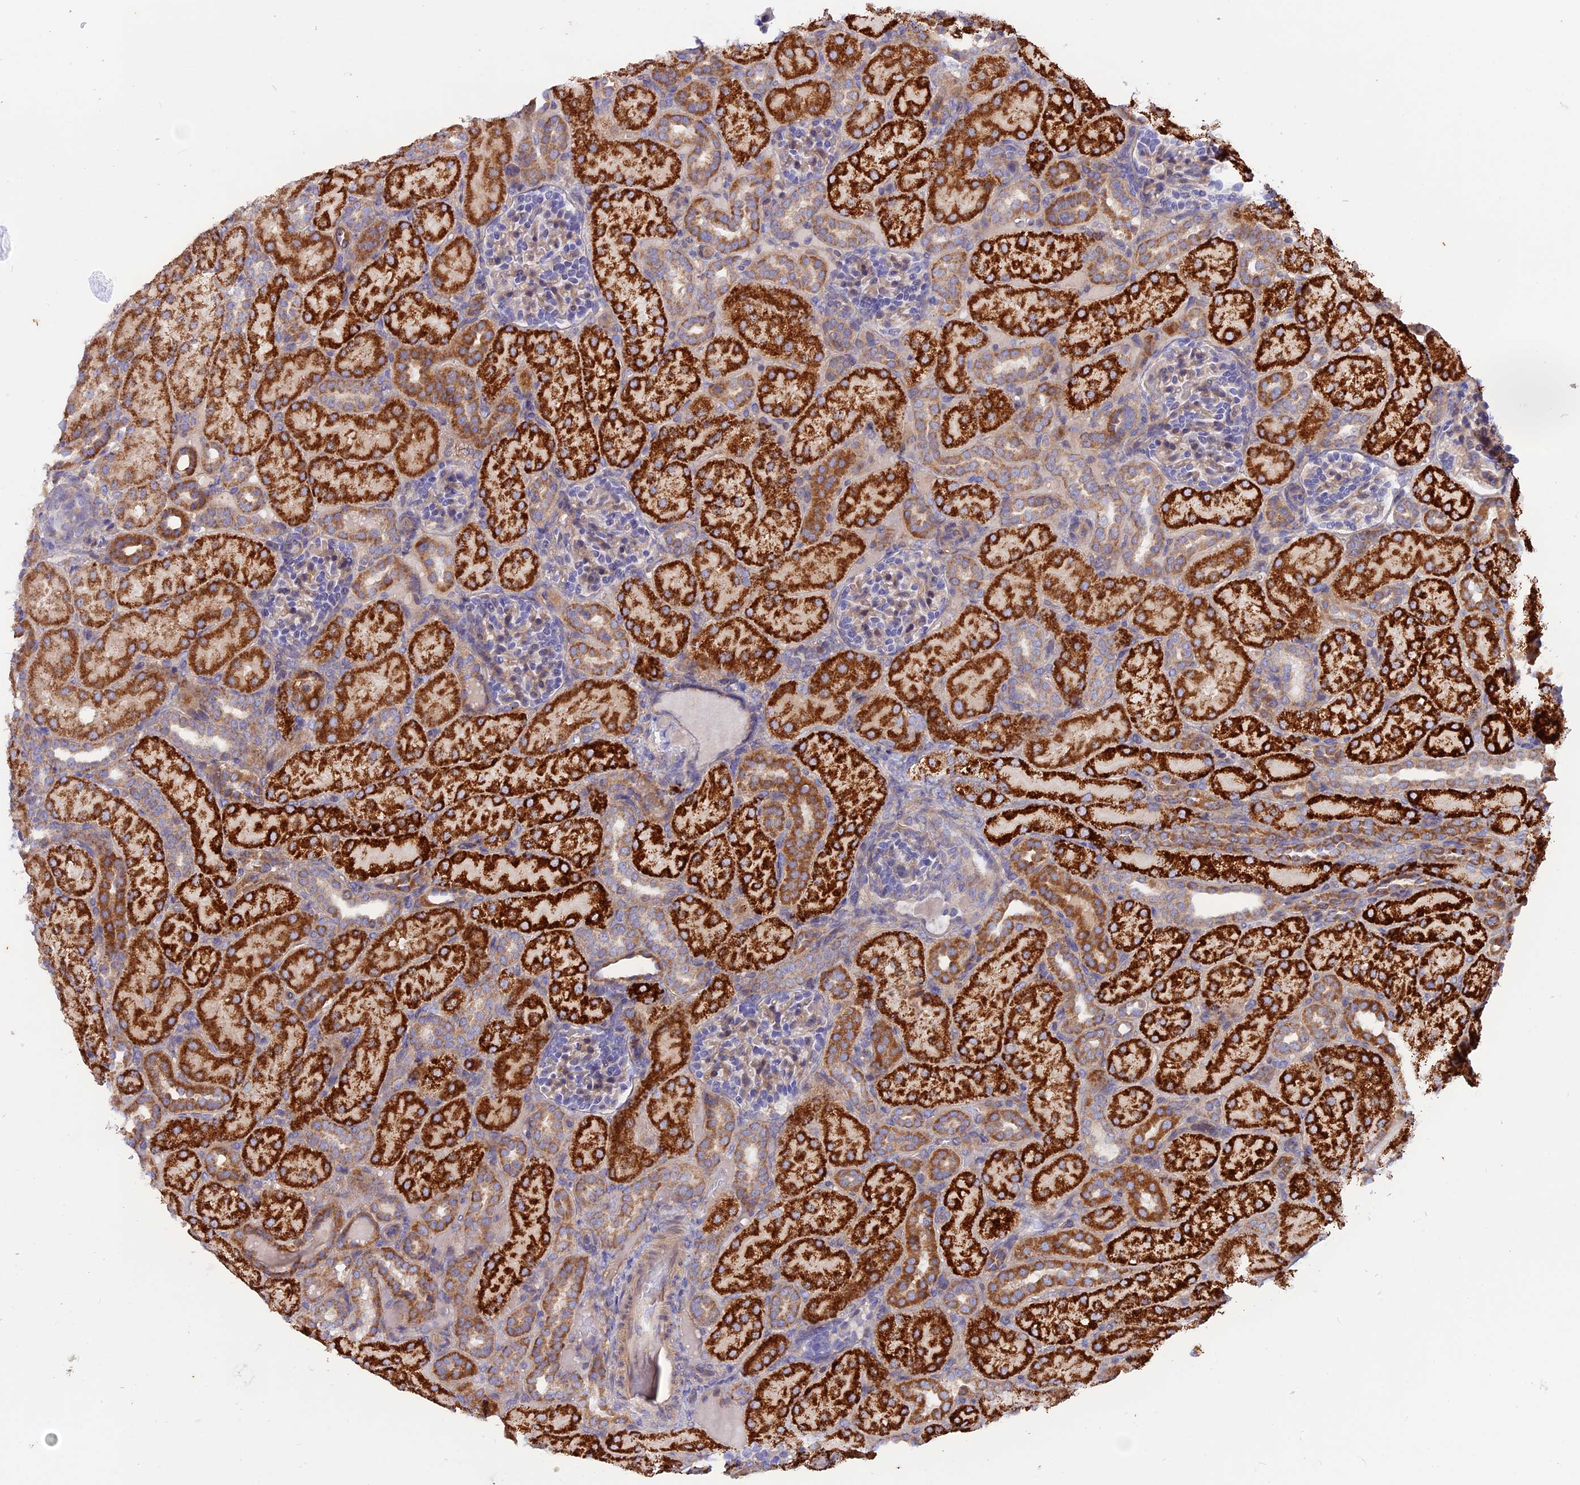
{"staining": {"intensity": "weak", "quantity": "<25%", "location": "cytoplasmic/membranous"}, "tissue": "kidney", "cell_type": "Cells in glomeruli", "image_type": "normal", "snomed": [{"axis": "morphology", "description": "Normal tissue, NOS"}, {"axis": "topography", "description": "Kidney"}], "caption": "Photomicrograph shows no significant protein expression in cells in glomeruli of unremarkable kidney.", "gene": "HYCC1", "patient": {"sex": "male", "age": 1}}